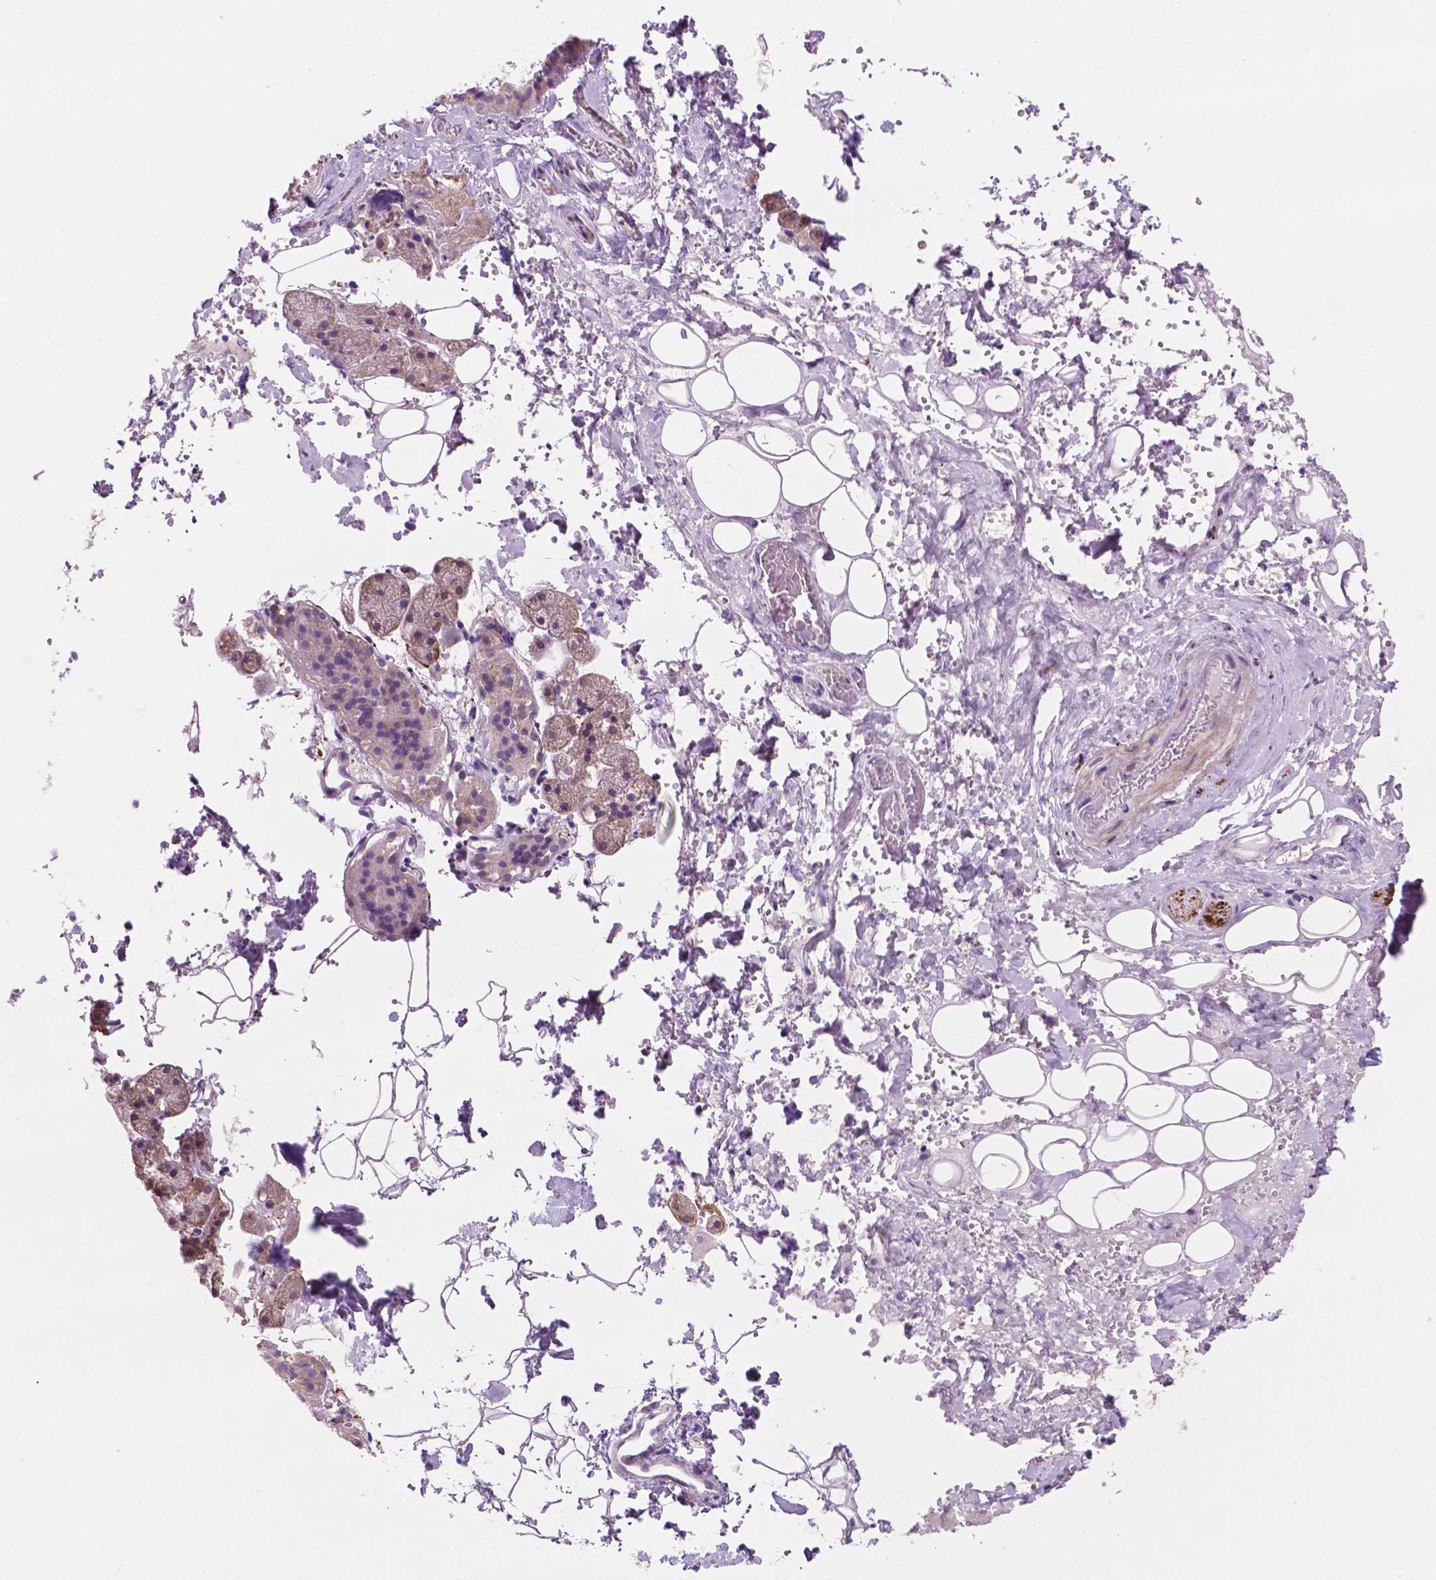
{"staining": {"intensity": "weak", "quantity": "<25%", "location": "cytoplasmic/membranous"}, "tissue": "salivary gland", "cell_type": "Glandular cells", "image_type": "normal", "snomed": [{"axis": "morphology", "description": "Normal tissue, NOS"}, {"axis": "topography", "description": "Salivary gland"}], "caption": "The histopathology image shows no significant expression in glandular cells of salivary gland.", "gene": "LRP1B", "patient": {"sex": "male", "age": 38}}